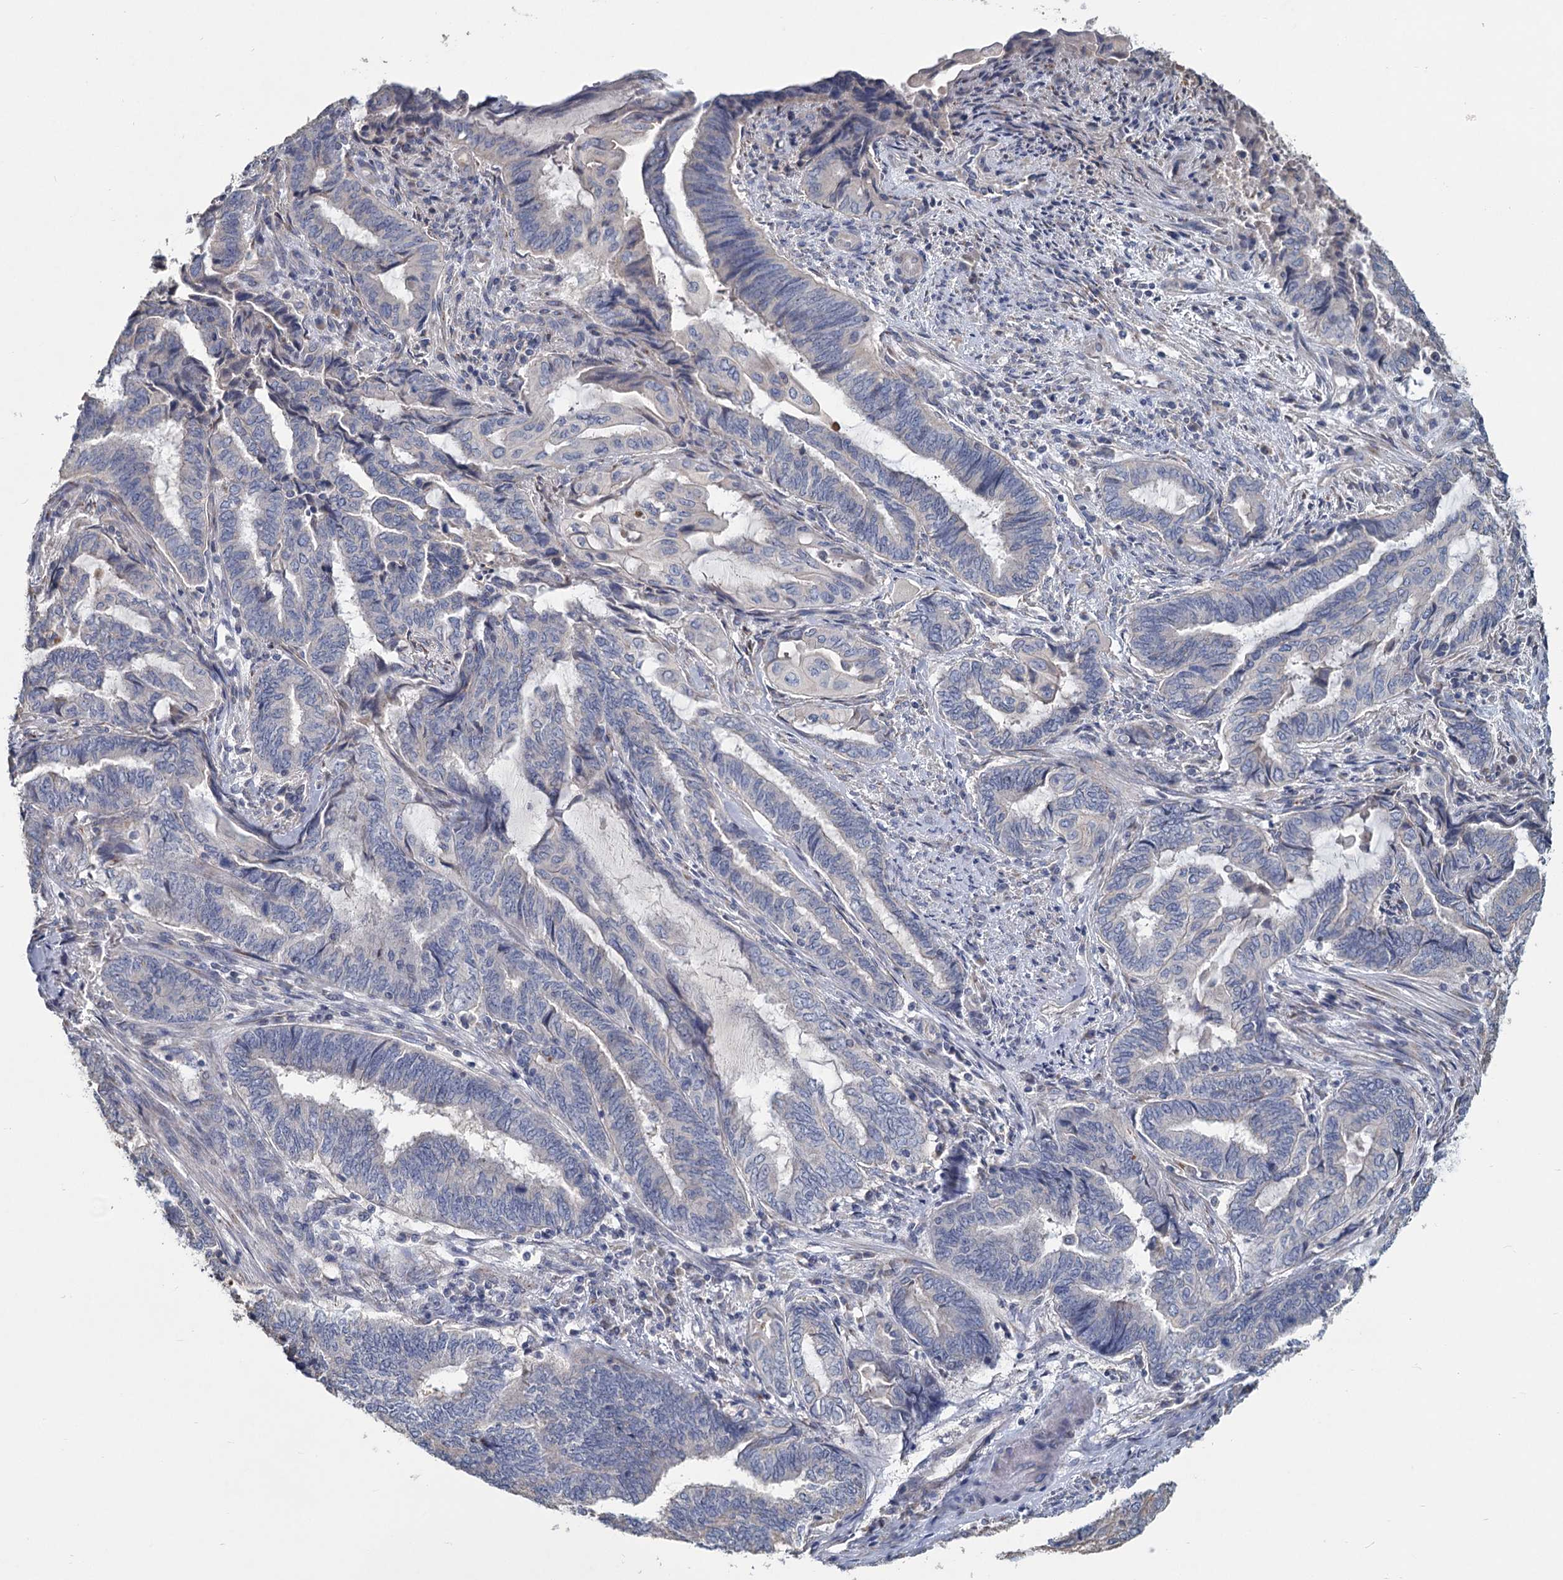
{"staining": {"intensity": "negative", "quantity": "none", "location": "none"}, "tissue": "endometrial cancer", "cell_type": "Tumor cells", "image_type": "cancer", "snomed": [{"axis": "morphology", "description": "Adenocarcinoma, NOS"}, {"axis": "topography", "description": "Uterus"}, {"axis": "topography", "description": "Endometrium"}], "caption": "Image shows no significant protein expression in tumor cells of endometrial cancer (adenocarcinoma).", "gene": "HES2", "patient": {"sex": "female", "age": 70}}